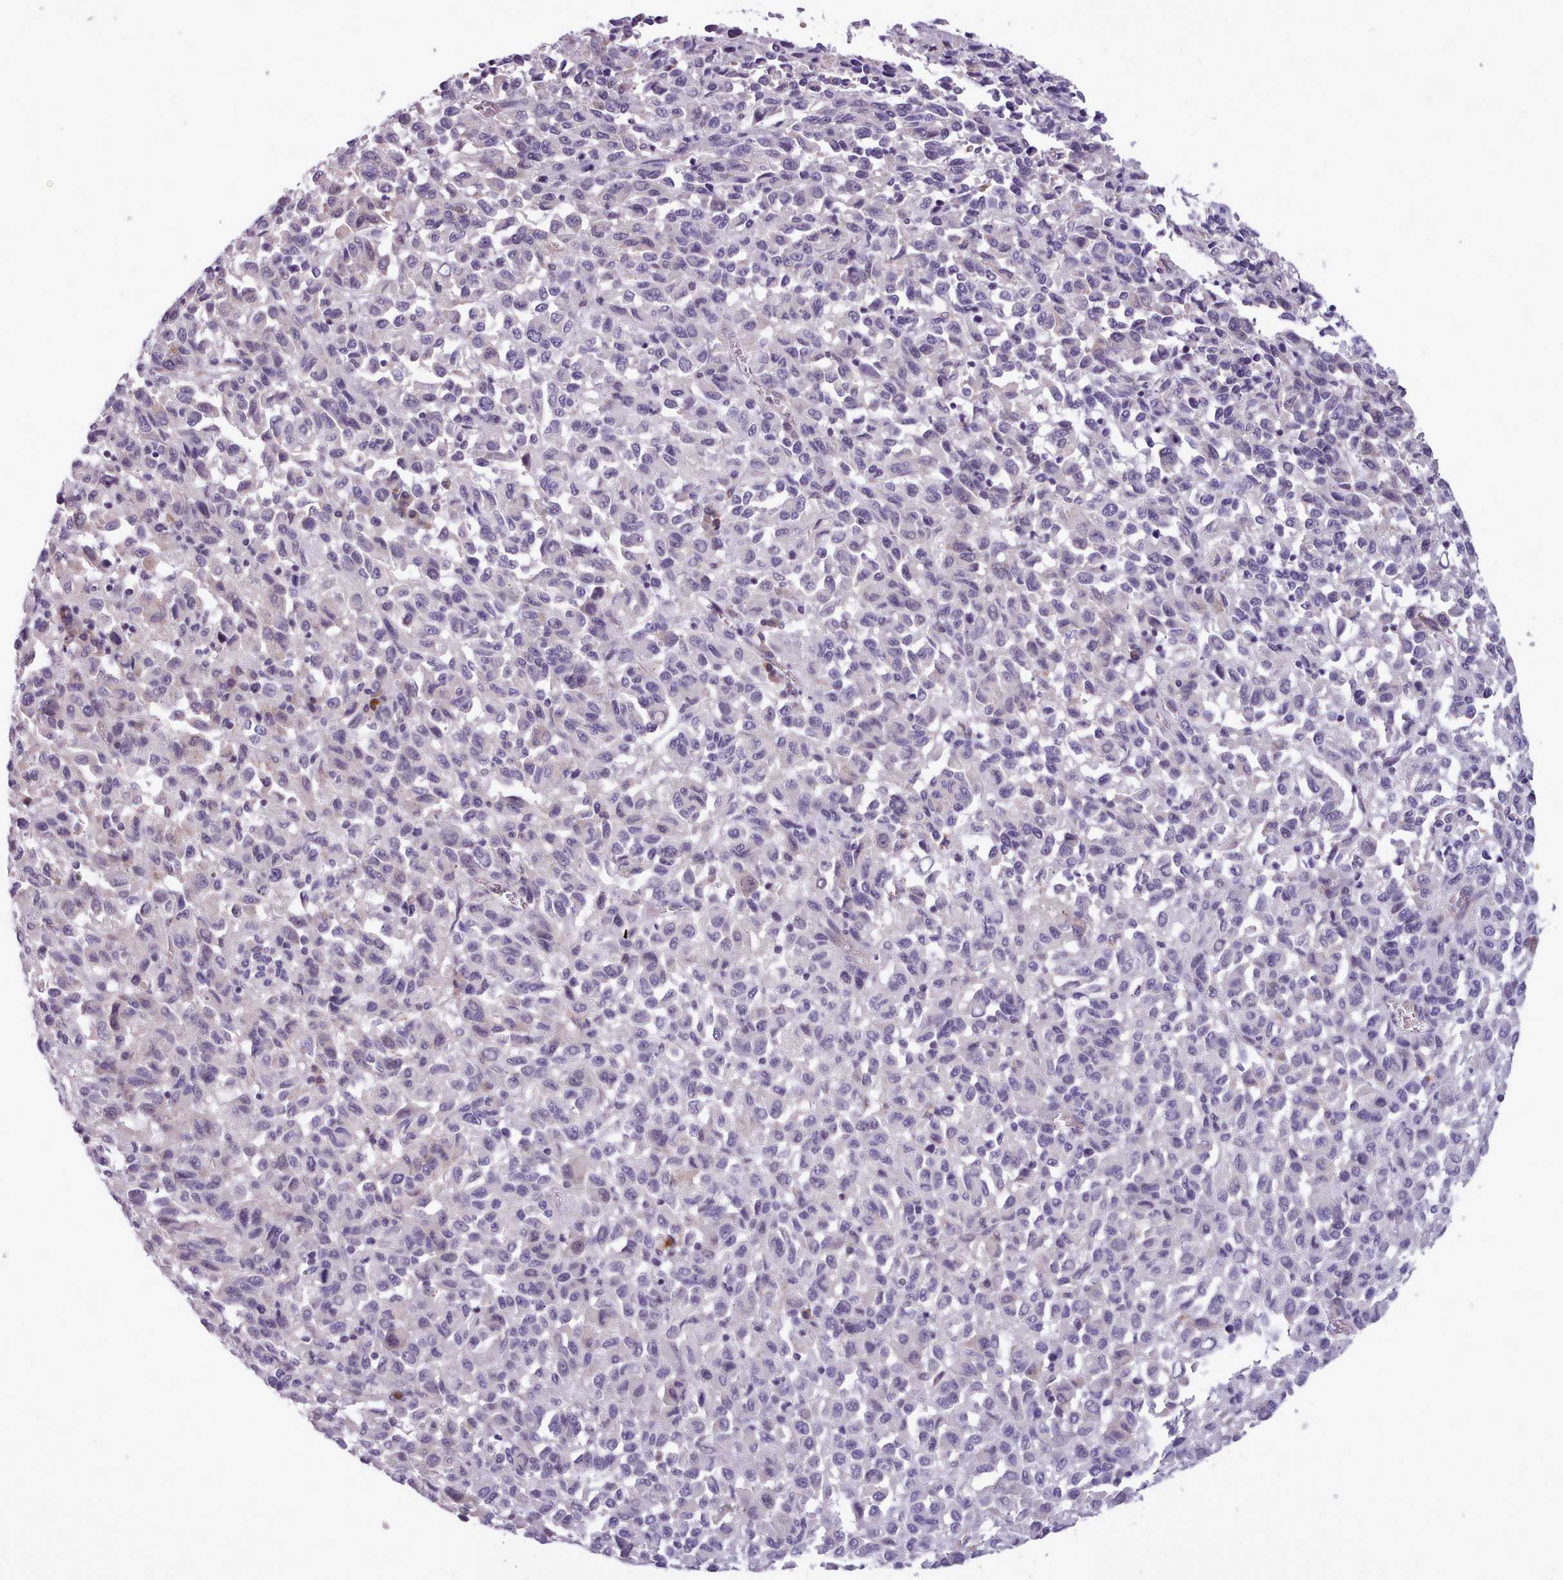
{"staining": {"intensity": "negative", "quantity": "none", "location": "none"}, "tissue": "melanoma", "cell_type": "Tumor cells", "image_type": "cancer", "snomed": [{"axis": "morphology", "description": "Malignant melanoma, Metastatic site"}, {"axis": "topography", "description": "Lung"}], "caption": "Malignant melanoma (metastatic site) was stained to show a protein in brown. There is no significant staining in tumor cells.", "gene": "KCTD16", "patient": {"sex": "male", "age": 64}}